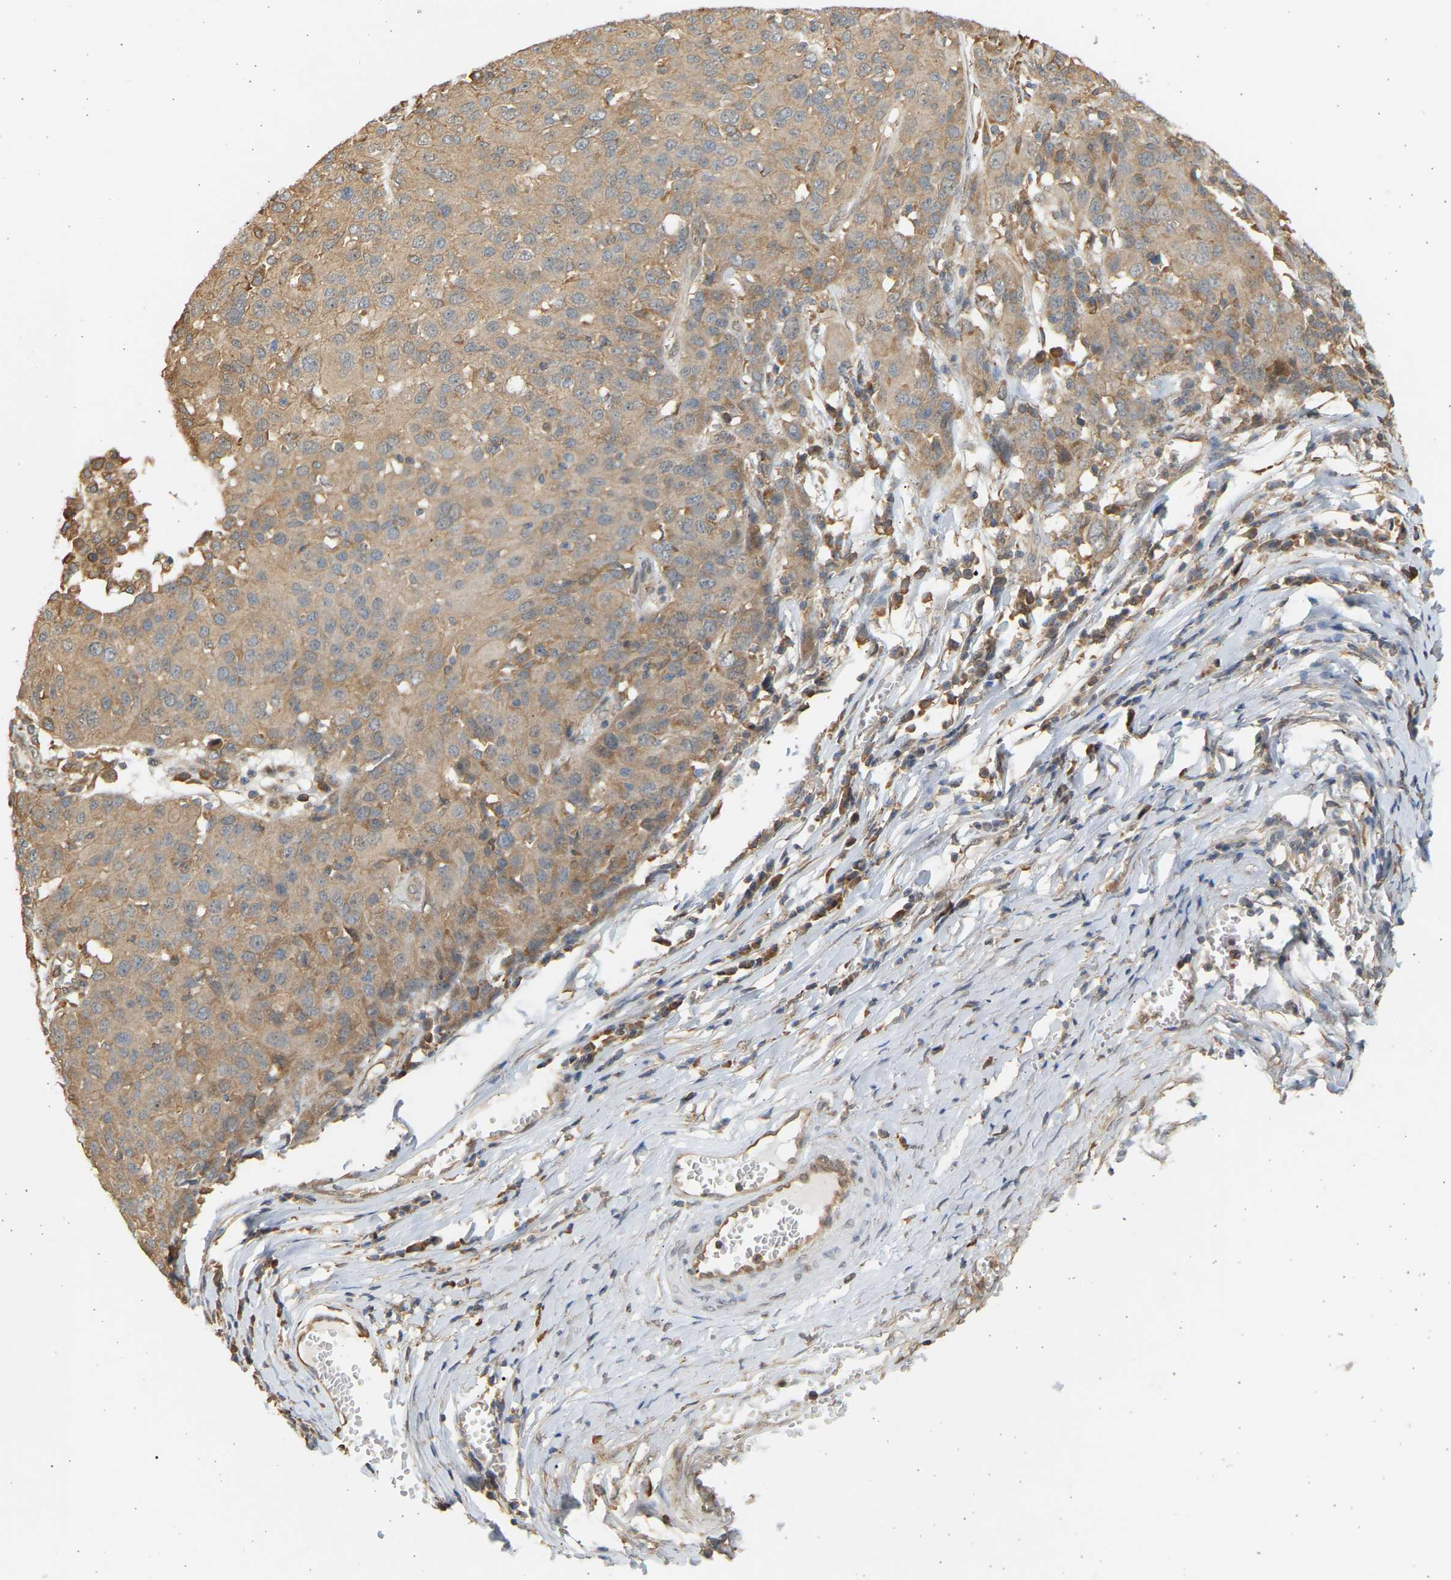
{"staining": {"intensity": "weak", "quantity": ">75%", "location": "cytoplasmic/membranous"}, "tissue": "ovarian cancer", "cell_type": "Tumor cells", "image_type": "cancer", "snomed": [{"axis": "morphology", "description": "Carcinoma, endometroid"}, {"axis": "topography", "description": "Ovary"}], "caption": "Immunohistochemistry (IHC) (DAB (3,3'-diaminobenzidine)) staining of ovarian endometroid carcinoma exhibits weak cytoplasmic/membranous protein positivity in about >75% of tumor cells.", "gene": "B4GALT6", "patient": {"sex": "female", "age": 50}}